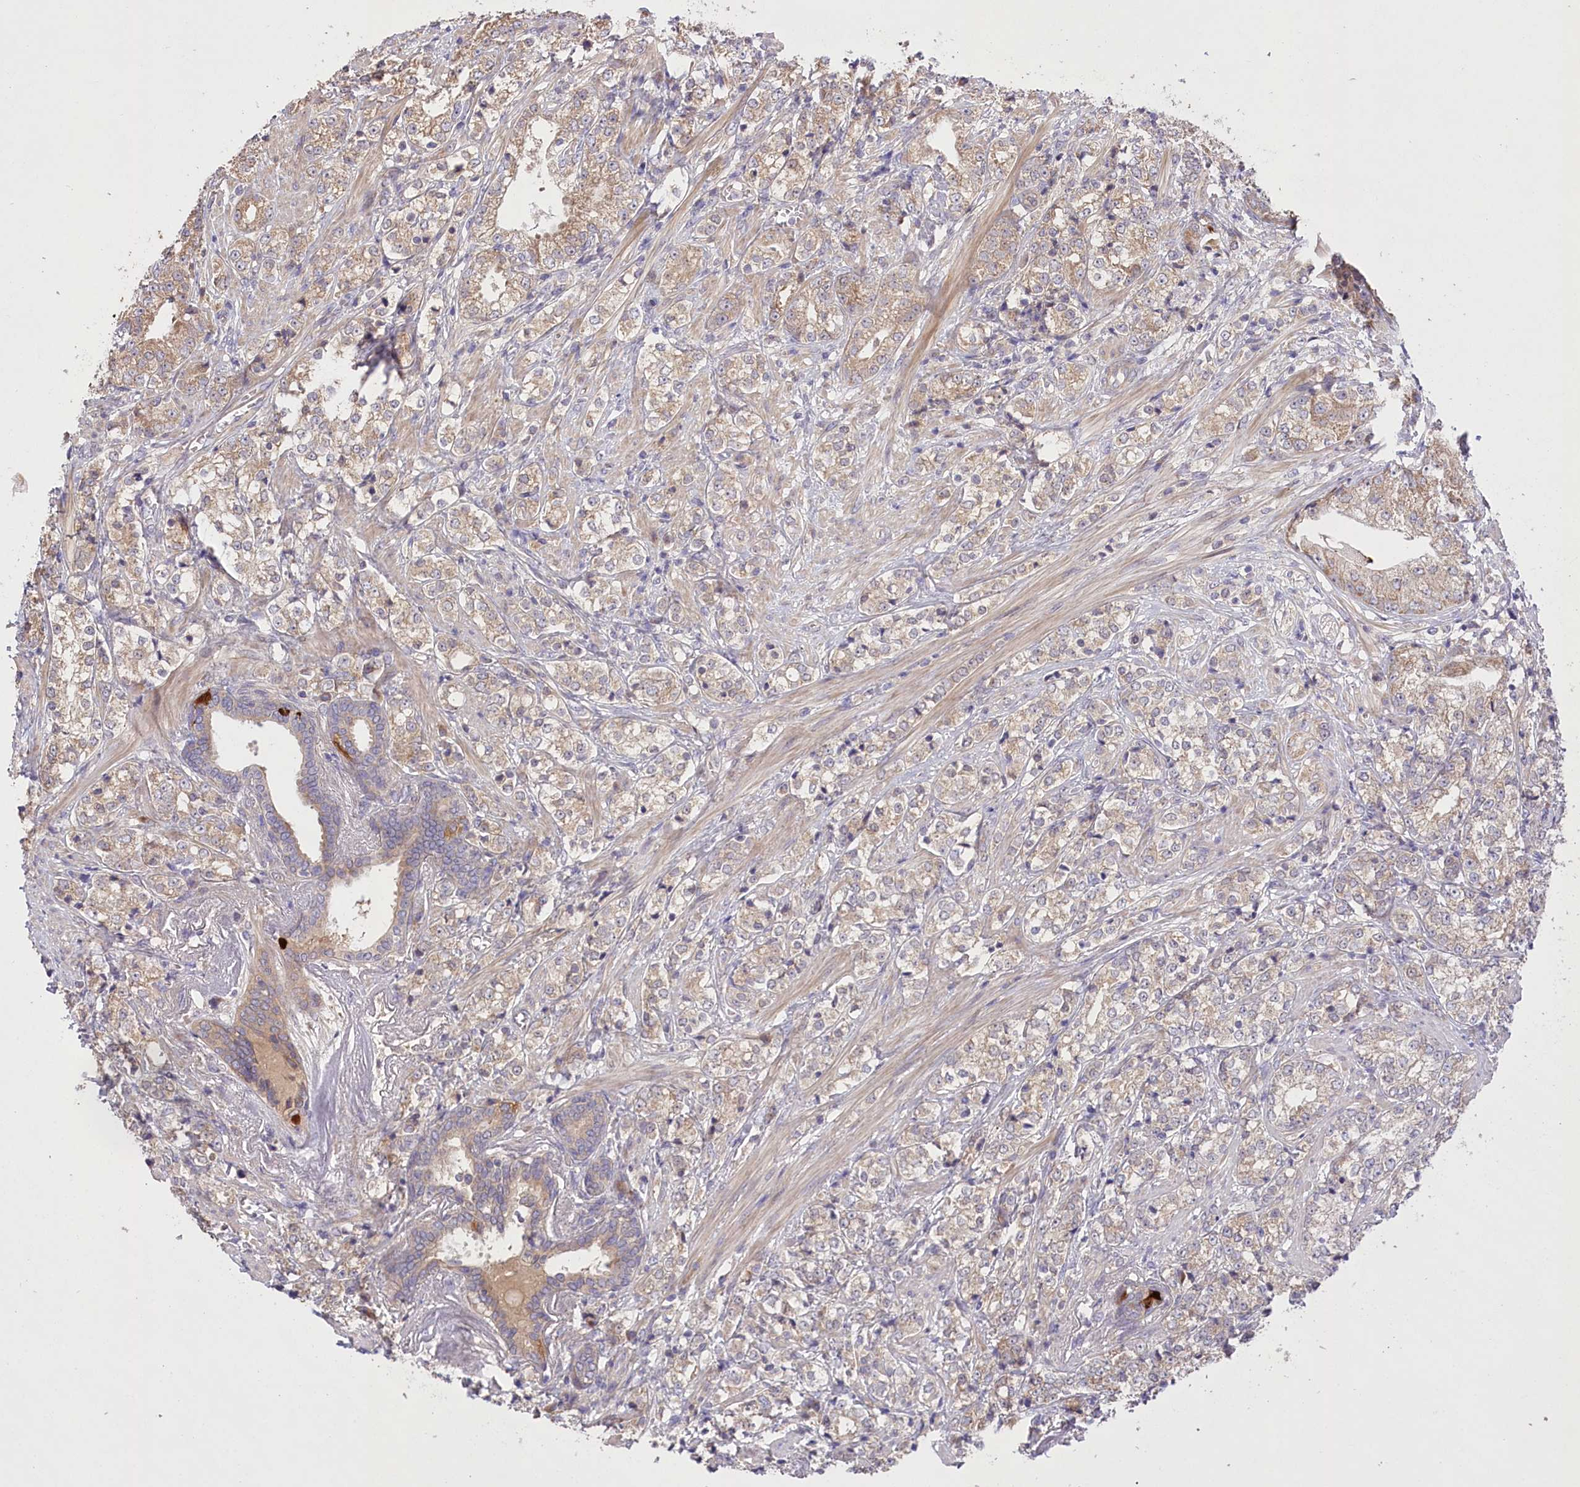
{"staining": {"intensity": "weak", "quantity": "25%-75%", "location": "cytoplasmic/membranous"}, "tissue": "prostate cancer", "cell_type": "Tumor cells", "image_type": "cancer", "snomed": [{"axis": "morphology", "description": "Adenocarcinoma, High grade"}, {"axis": "topography", "description": "Prostate"}], "caption": "Brown immunohistochemical staining in human prostate cancer (adenocarcinoma (high-grade)) demonstrates weak cytoplasmic/membranous positivity in approximately 25%-75% of tumor cells.", "gene": "PBLD", "patient": {"sex": "male", "age": 69}}